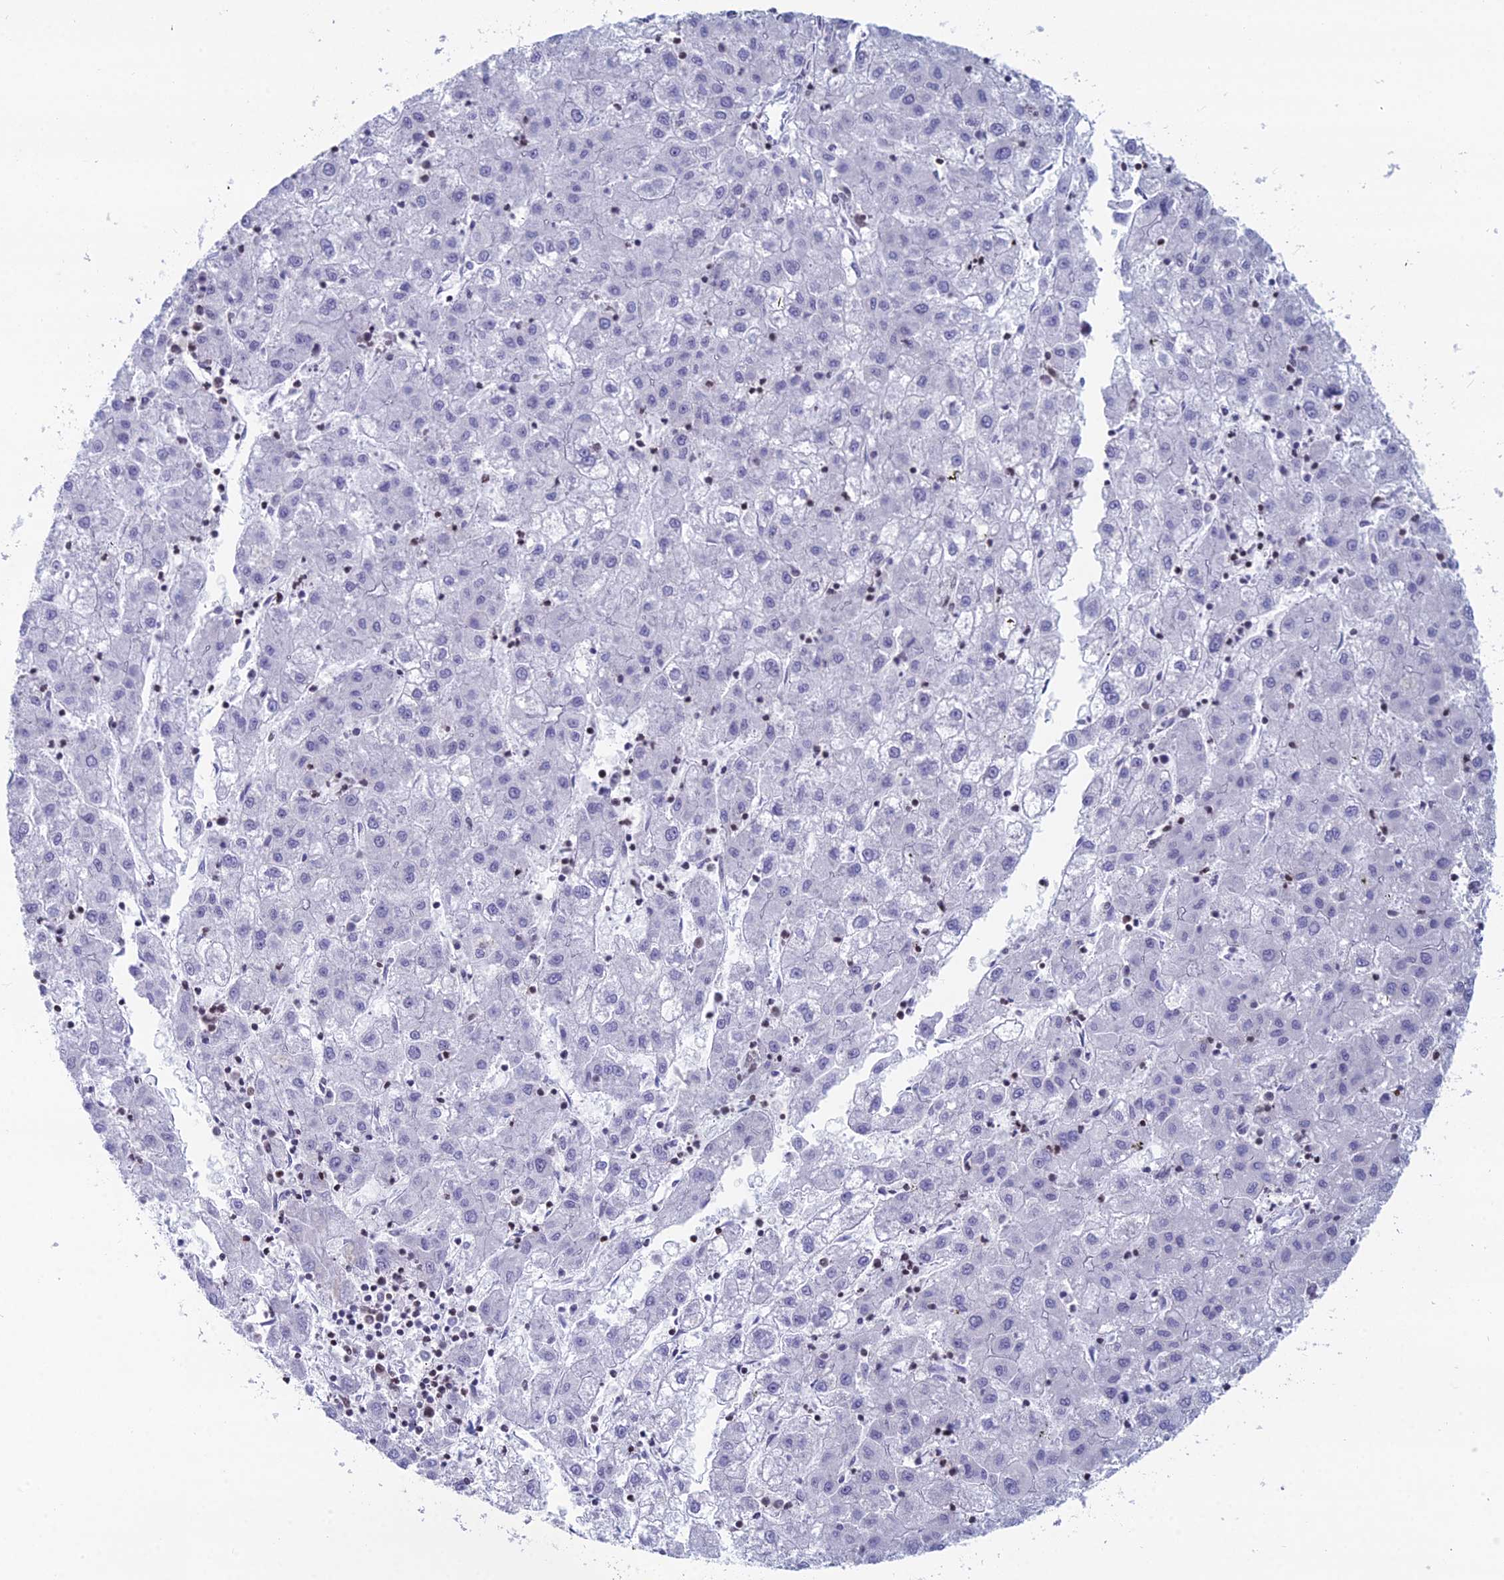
{"staining": {"intensity": "negative", "quantity": "none", "location": "none"}, "tissue": "liver cancer", "cell_type": "Tumor cells", "image_type": "cancer", "snomed": [{"axis": "morphology", "description": "Carcinoma, Hepatocellular, NOS"}, {"axis": "topography", "description": "Liver"}], "caption": "DAB immunohistochemical staining of human liver cancer (hepatocellular carcinoma) displays no significant staining in tumor cells.", "gene": "CERS6", "patient": {"sex": "male", "age": 72}}